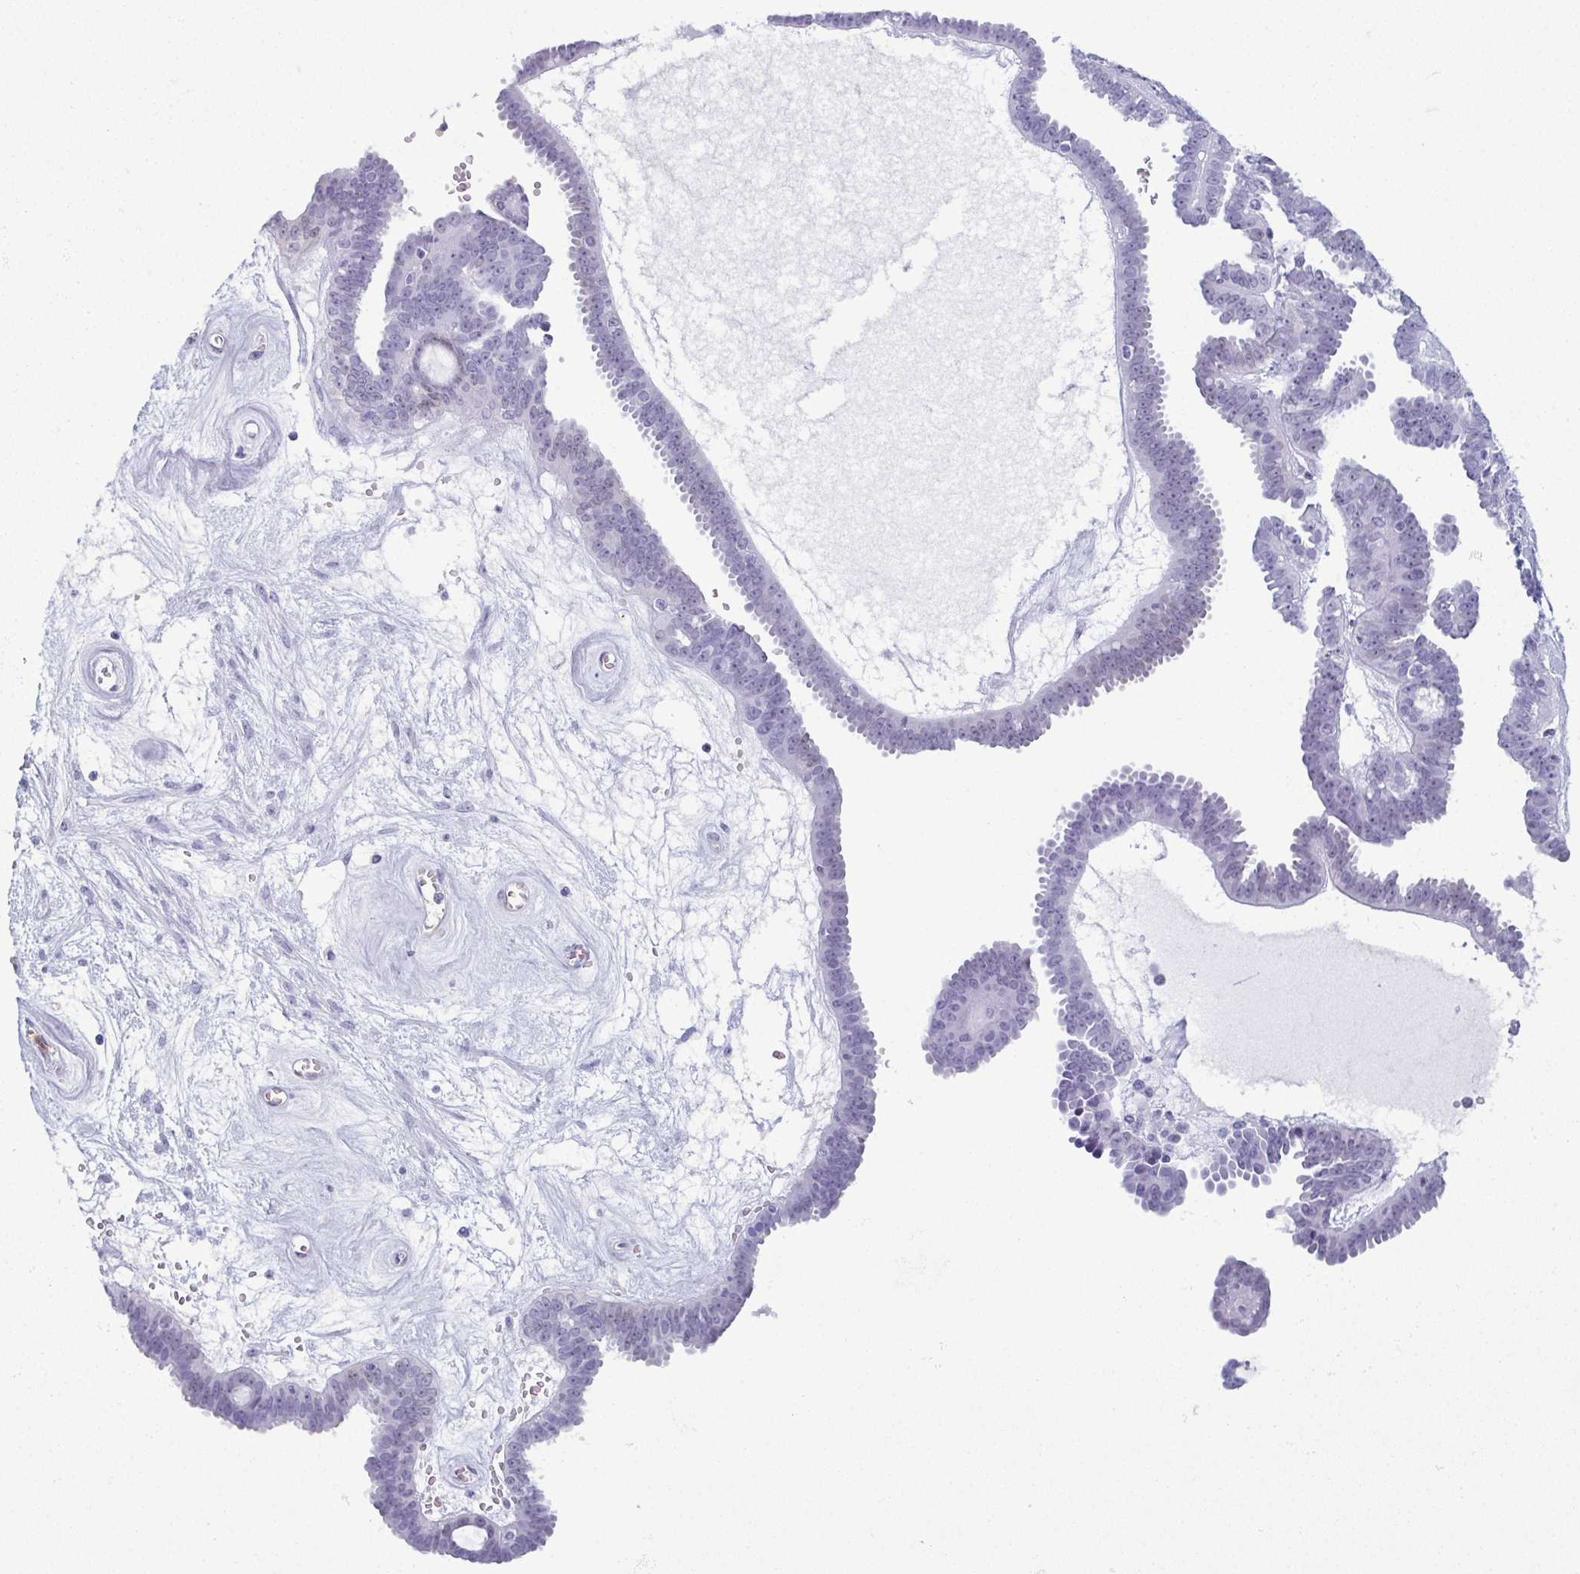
{"staining": {"intensity": "negative", "quantity": "none", "location": "none"}, "tissue": "ovarian cancer", "cell_type": "Tumor cells", "image_type": "cancer", "snomed": [{"axis": "morphology", "description": "Cystadenocarcinoma, serous, NOS"}, {"axis": "topography", "description": "Ovary"}], "caption": "The histopathology image exhibits no staining of tumor cells in ovarian cancer (serous cystadenocarcinoma).", "gene": "CDA", "patient": {"sex": "female", "age": 71}}